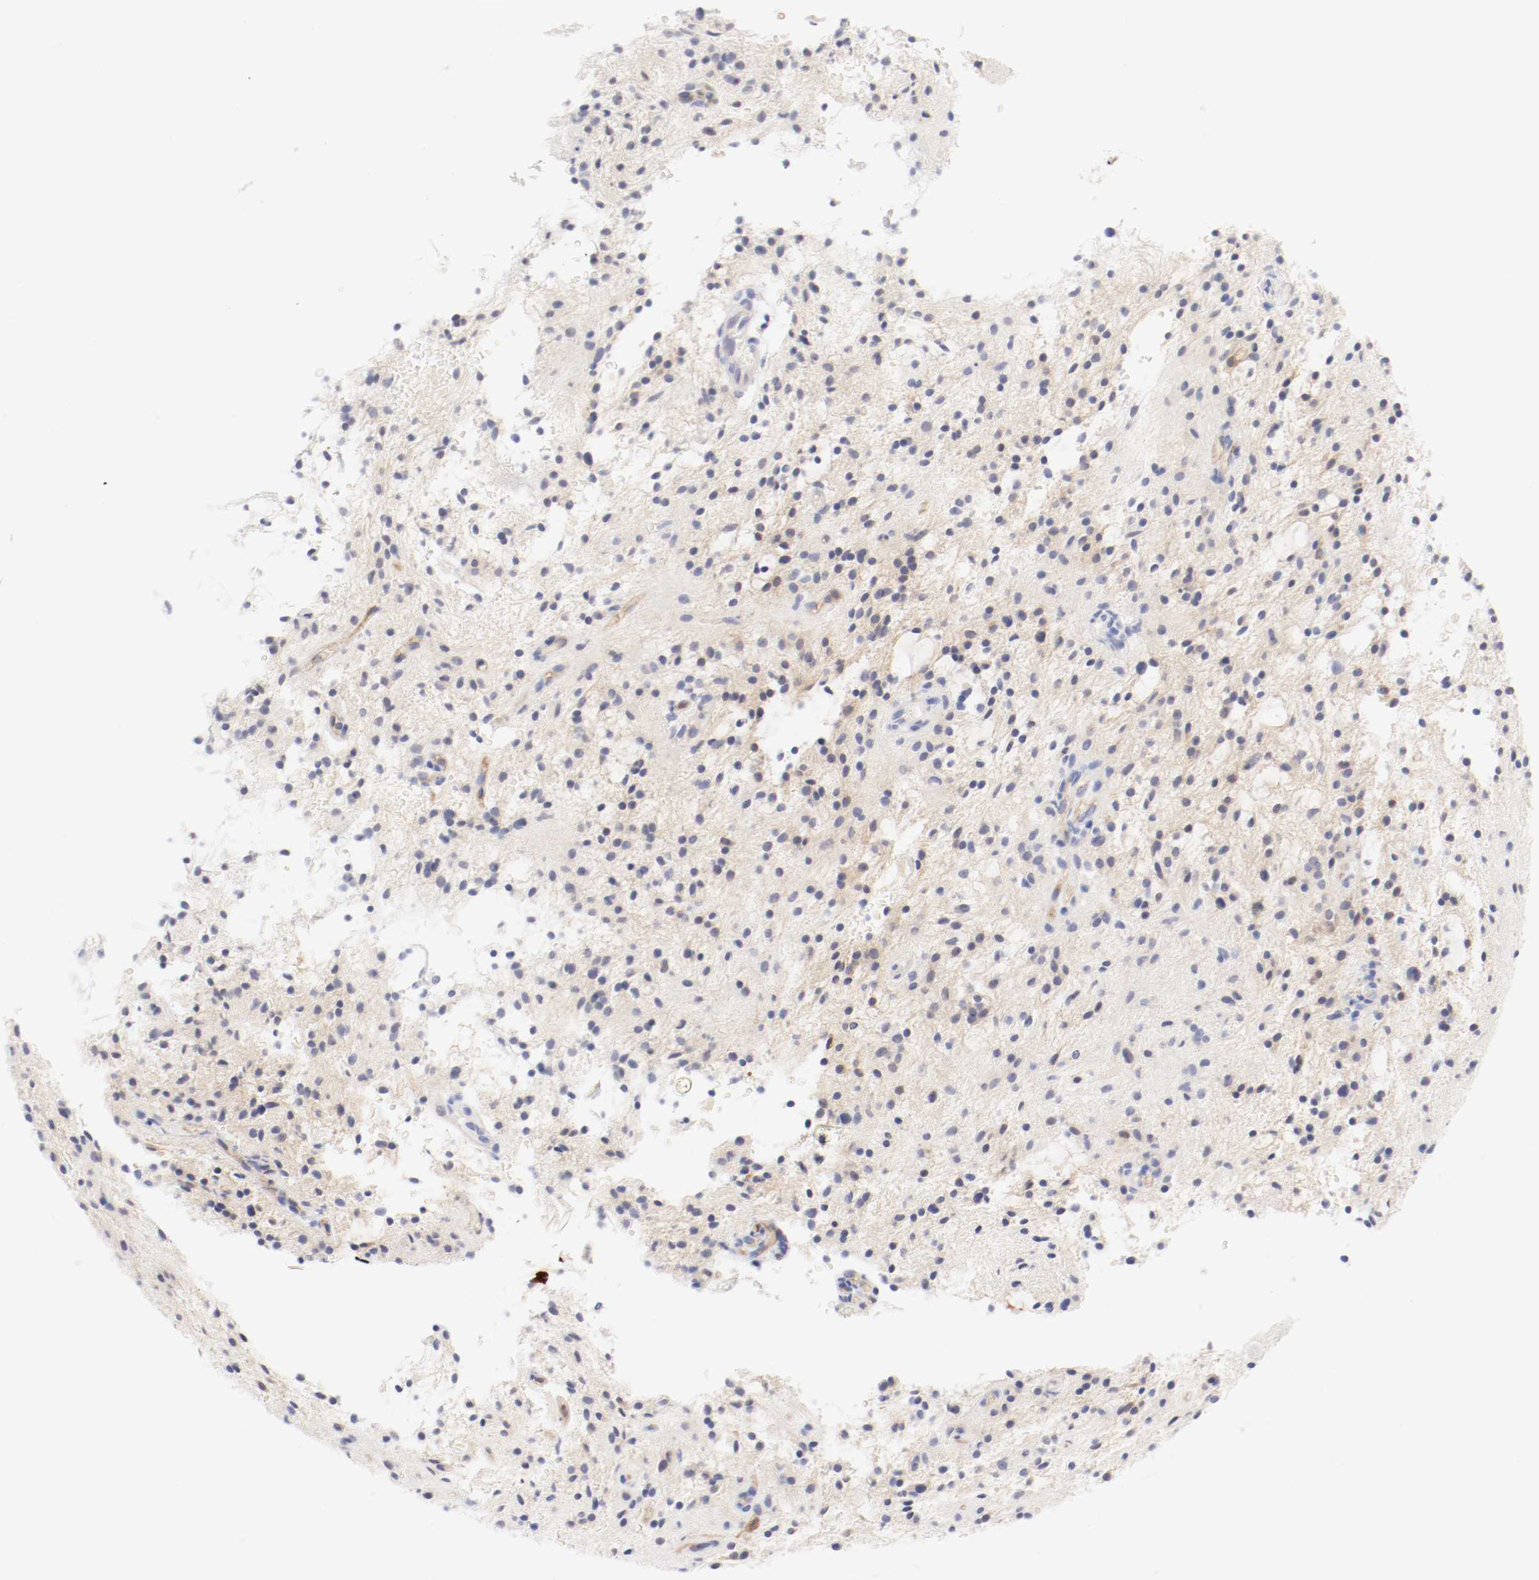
{"staining": {"intensity": "negative", "quantity": "none", "location": "none"}, "tissue": "glioma", "cell_type": "Tumor cells", "image_type": "cancer", "snomed": [{"axis": "morphology", "description": "Glioma, malignant, NOS"}, {"axis": "topography", "description": "Cerebellum"}], "caption": "There is no significant positivity in tumor cells of glioma.", "gene": "HOMER1", "patient": {"sex": "female", "age": 10}}